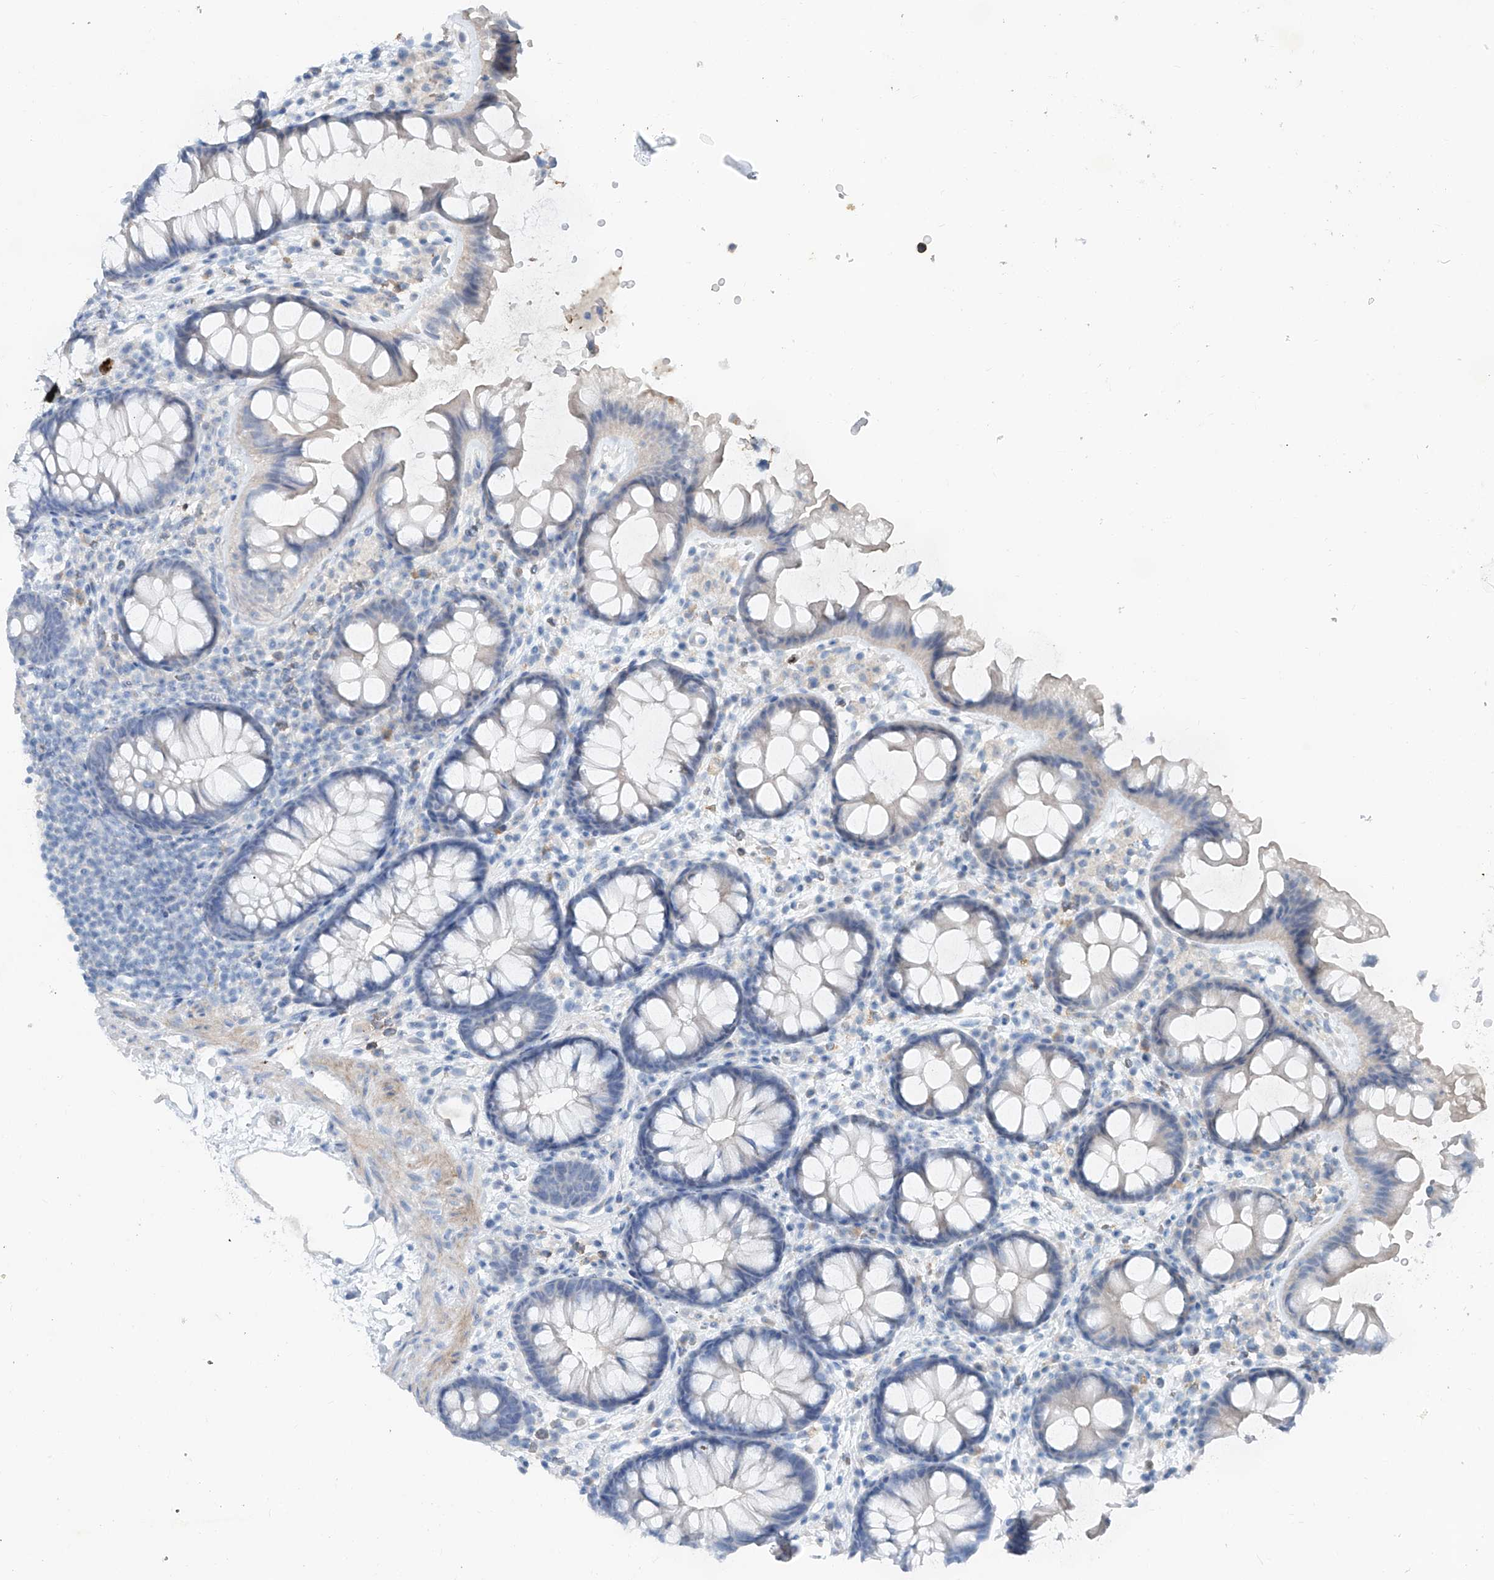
{"staining": {"intensity": "negative", "quantity": "none", "location": "none"}, "tissue": "colon", "cell_type": "Endothelial cells", "image_type": "normal", "snomed": [{"axis": "morphology", "description": "Normal tissue, NOS"}, {"axis": "topography", "description": "Colon"}], "caption": "Immunohistochemical staining of unremarkable human colon exhibits no significant positivity in endothelial cells.", "gene": "ANKRD34A", "patient": {"sex": "female", "age": 62}}